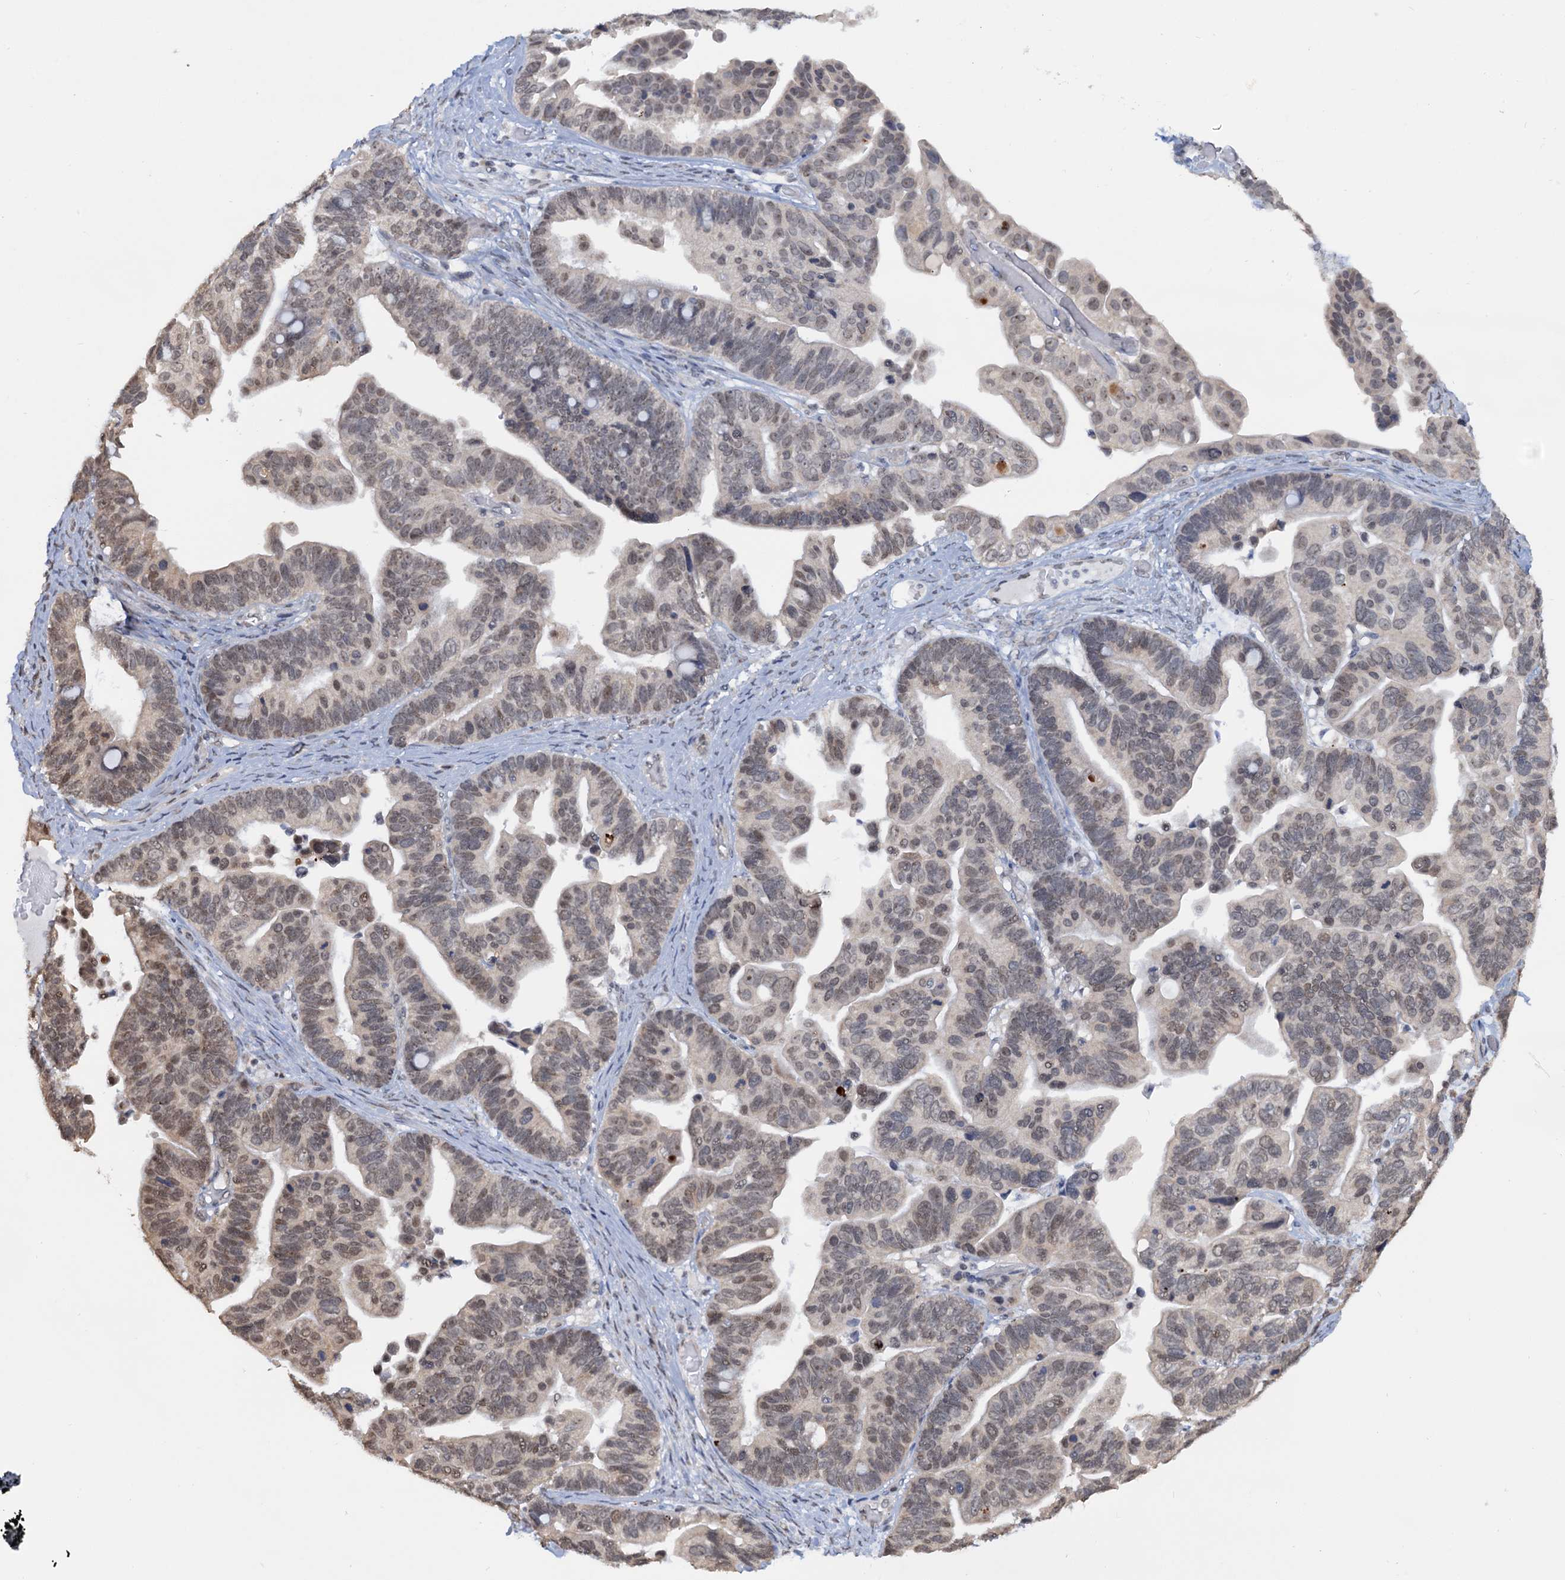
{"staining": {"intensity": "weak", "quantity": "25%-75%", "location": "nuclear"}, "tissue": "ovarian cancer", "cell_type": "Tumor cells", "image_type": "cancer", "snomed": [{"axis": "morphology", "description": "Cystadenocarcinoma, serous, NOS"}, {"axis": "topography", "description": "Ovary"}], "caption": "Immunohistochemistry (IHC) micrograph of human ovarian cancer stained for a protein (brown), which exhibits low levels of weak nuclear staining in approximately 25%-75% of tumor cells.", "gene": "NAT10", "patient": {"sex": "female", "age": 56}}